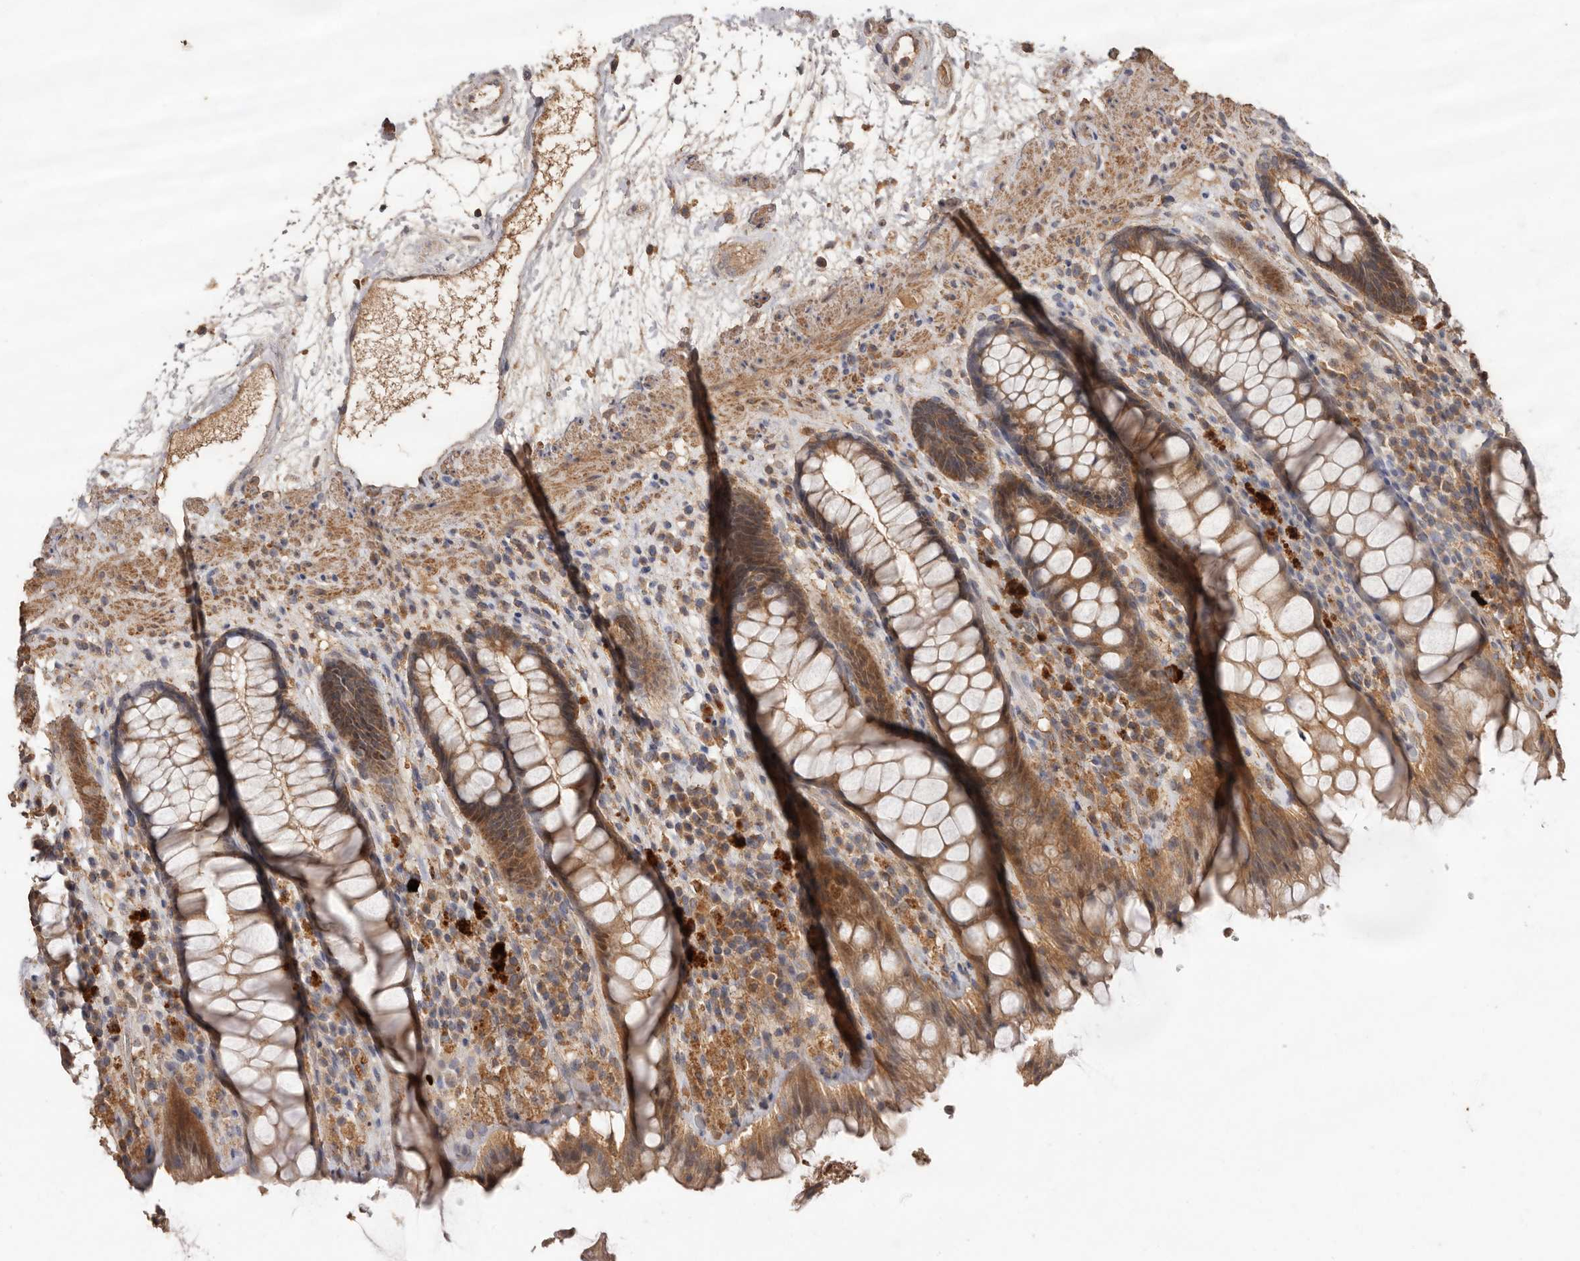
{"staining": {"intensity": "moderate", "quantity": ">75%", "location": "cytoplasmic/membranous"}, "tissue": "rectum", "cell_type": "Glandular cells", "image_type": "normal", "snomed": [{"axis": "morphology", "description": "Normal tissue, NOS"}, {"axis": "topography", "description": "Rectum"}], "caption": "This is a histology image of immunohistochemistry staining of normal rectum, which shows moderate positivity in the cytoplasmic/membranous of glandular cells.", "gene": "RWDD1", "patient": {"sex": "male", "age": 64}}